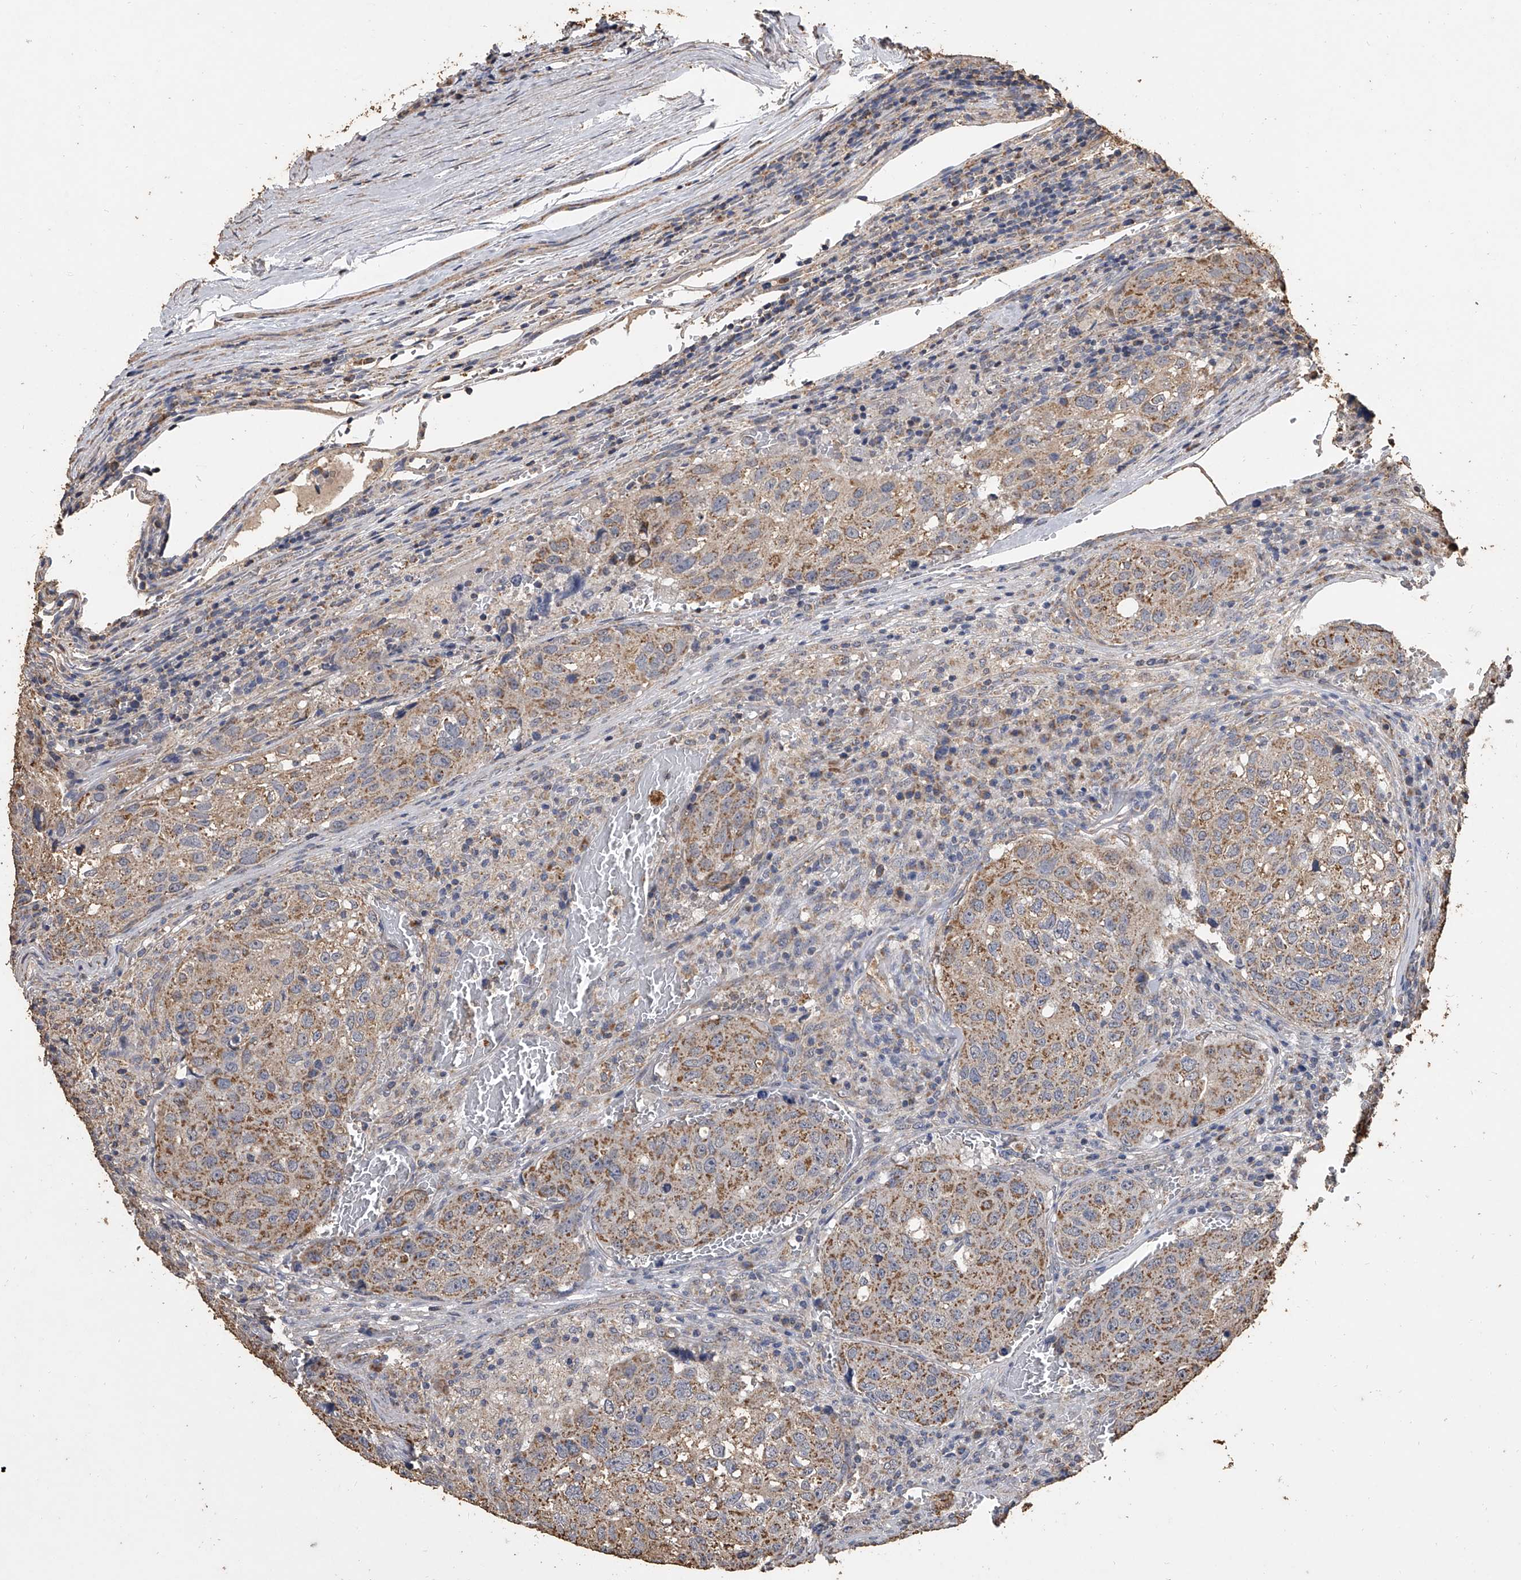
{"staining": {"intensity": "moderate", "quantity": ">75%", "location": "cytoplasmic/membranous"}, "tissue": "urothelial cancer", "cell_type": "Tumor cells", "image_type": "cancer", "snomed": [{"axis": "morphology", "description": "Urothelial carcinoma, High grade"}, {"axis": "topography", "description": "Lymph node"}, {"axis": "topography", "description": "Urinary bladder"}], "caption": "The histopathology image displays staining of urothelial carcinoma (high-grade), revealing moderate cytoplasmic/membranous protein staining (brown color) within tumor cells.", "gene": "MRPL28", "patient": {"sex": "male", "age": 51}}